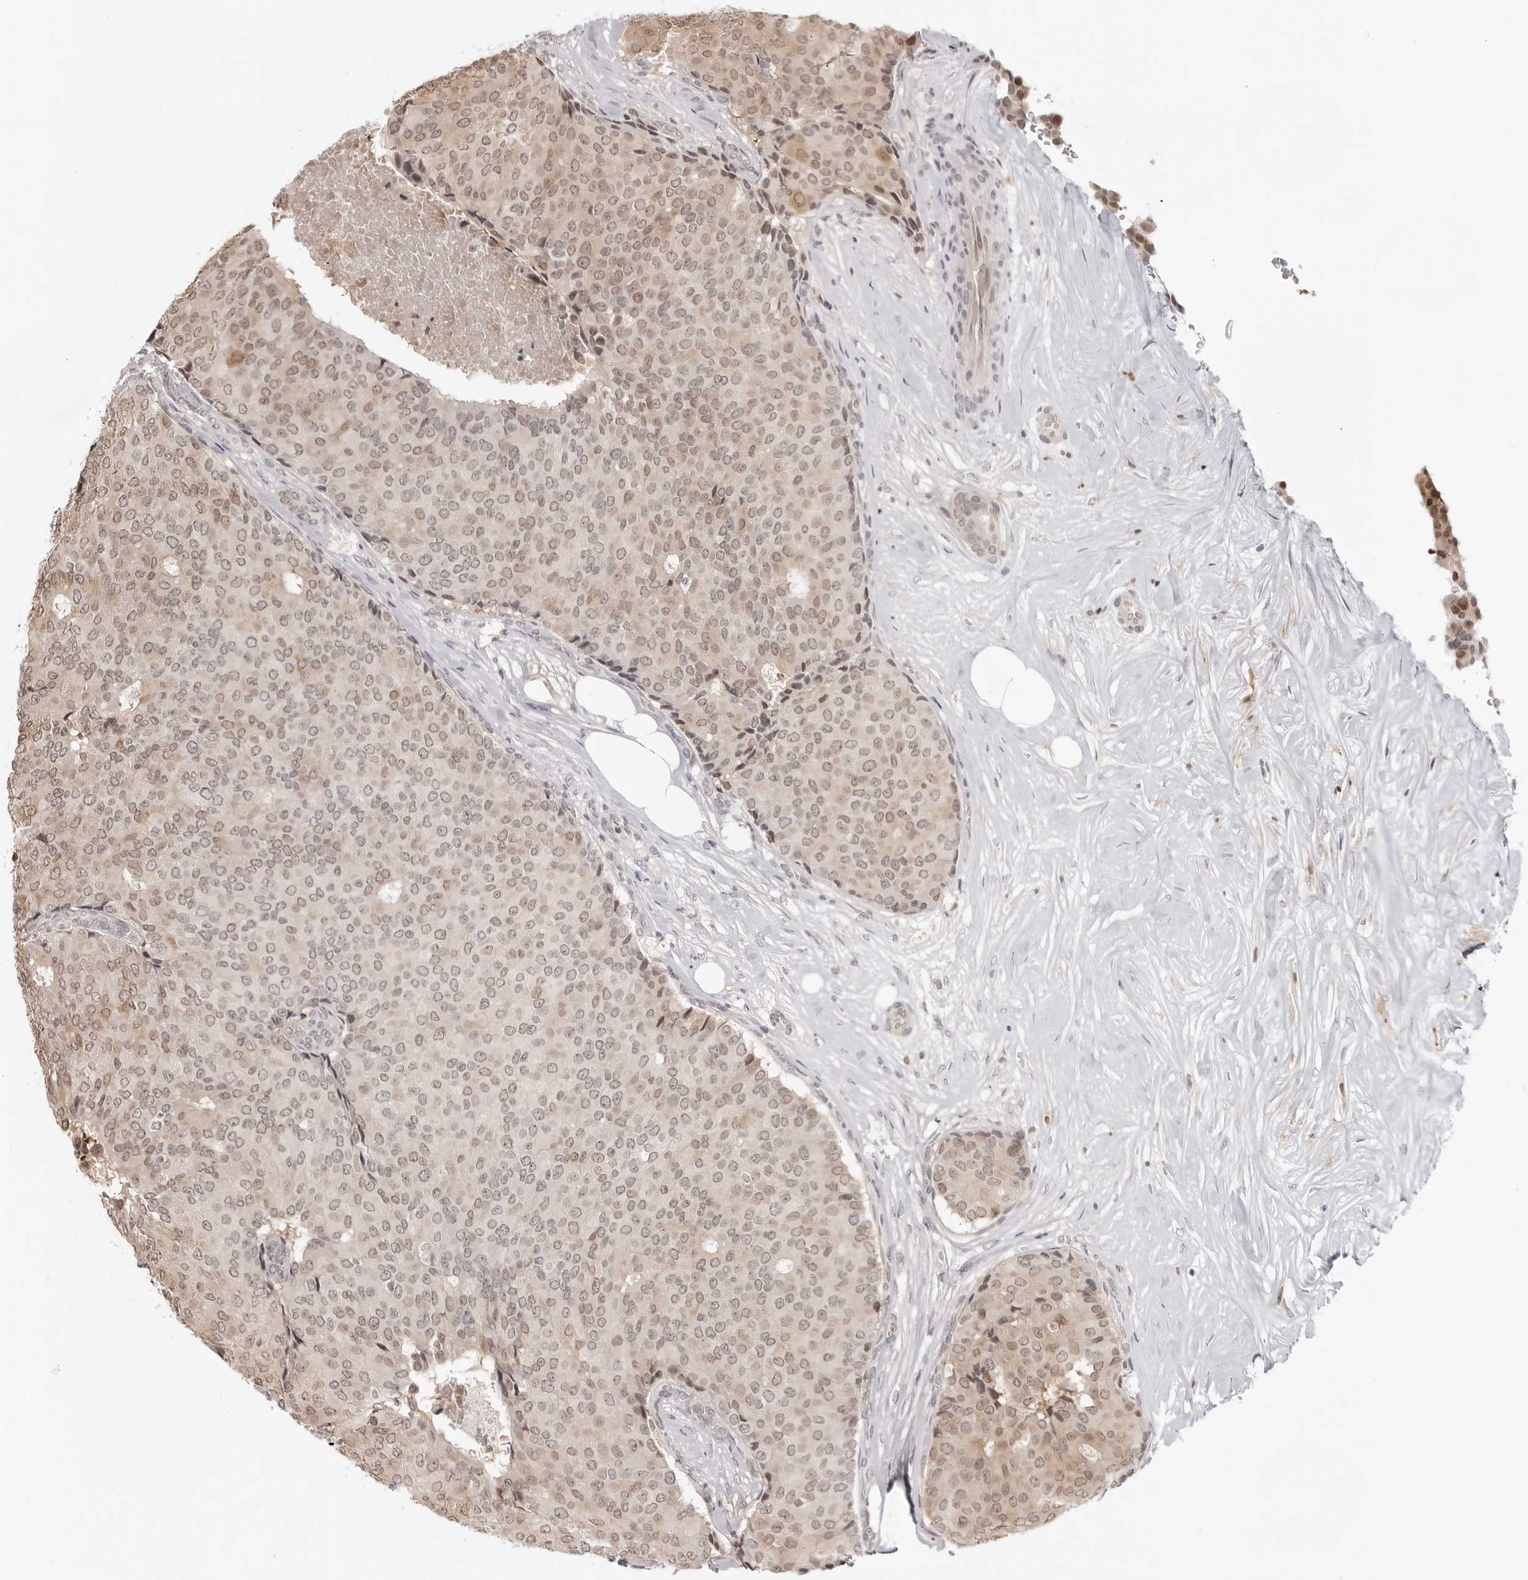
{"staining": {"intensity": "weak", "quantity": ">75%", "location": "nuclear"}, "tissue": "breast cancer", "cell_type": "Tumor cells", "image_type": "cancer", "snomed": [{"axis": "morphology", "description": "Duct carcinoma"}, {"axis": "topography", "description": "Breast"}], "caption": "Immunohistochemical staining of human intraductal carcinoma (breast) reveals low levels of weak nuclear staining in approximately >75% of tumor cells. (brown staining indicates protein expression, while blue staining denotes nuclei).", "gene": "SRGAP2", "patient": {"sex": "female", "age": 75}}